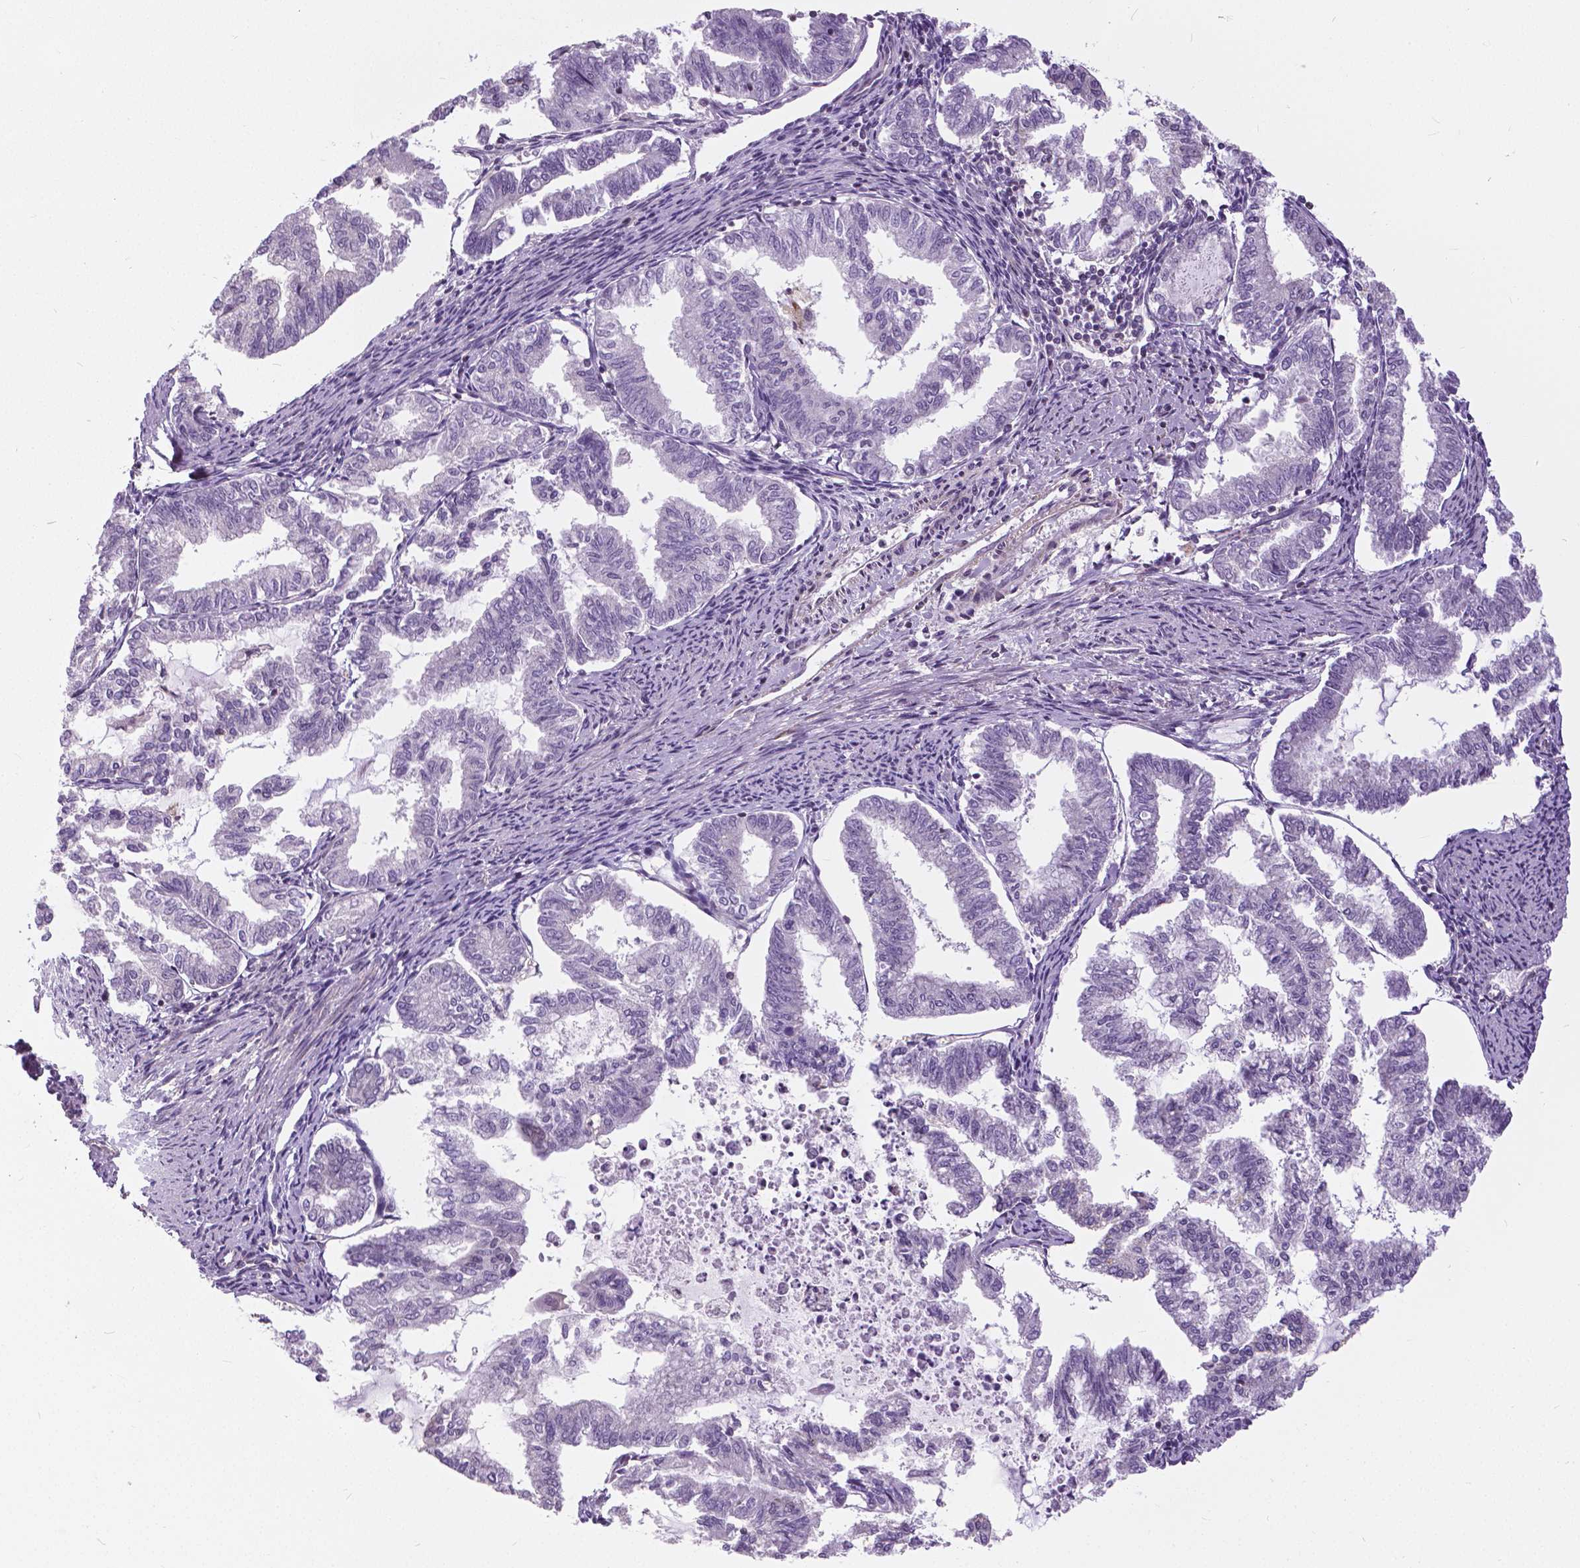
{"staining": {"intensity": "negative", "quantity": "none", "location": "none"}, "tissue": "endometrial cancer", "cell_type": "Tumor cells", "image_type": "cancer", "snomed": [{"axis": "morphology", "description": "Adenocarcinoma, NOS"}, {"axis": "topography", "description": "Endometrium"}], "caption": "There is no significant staining in tumor cells of adenocarcinoma (endometrial).", "gene": "ANXA13", "patient": {"sex": "female", "age": 79}}